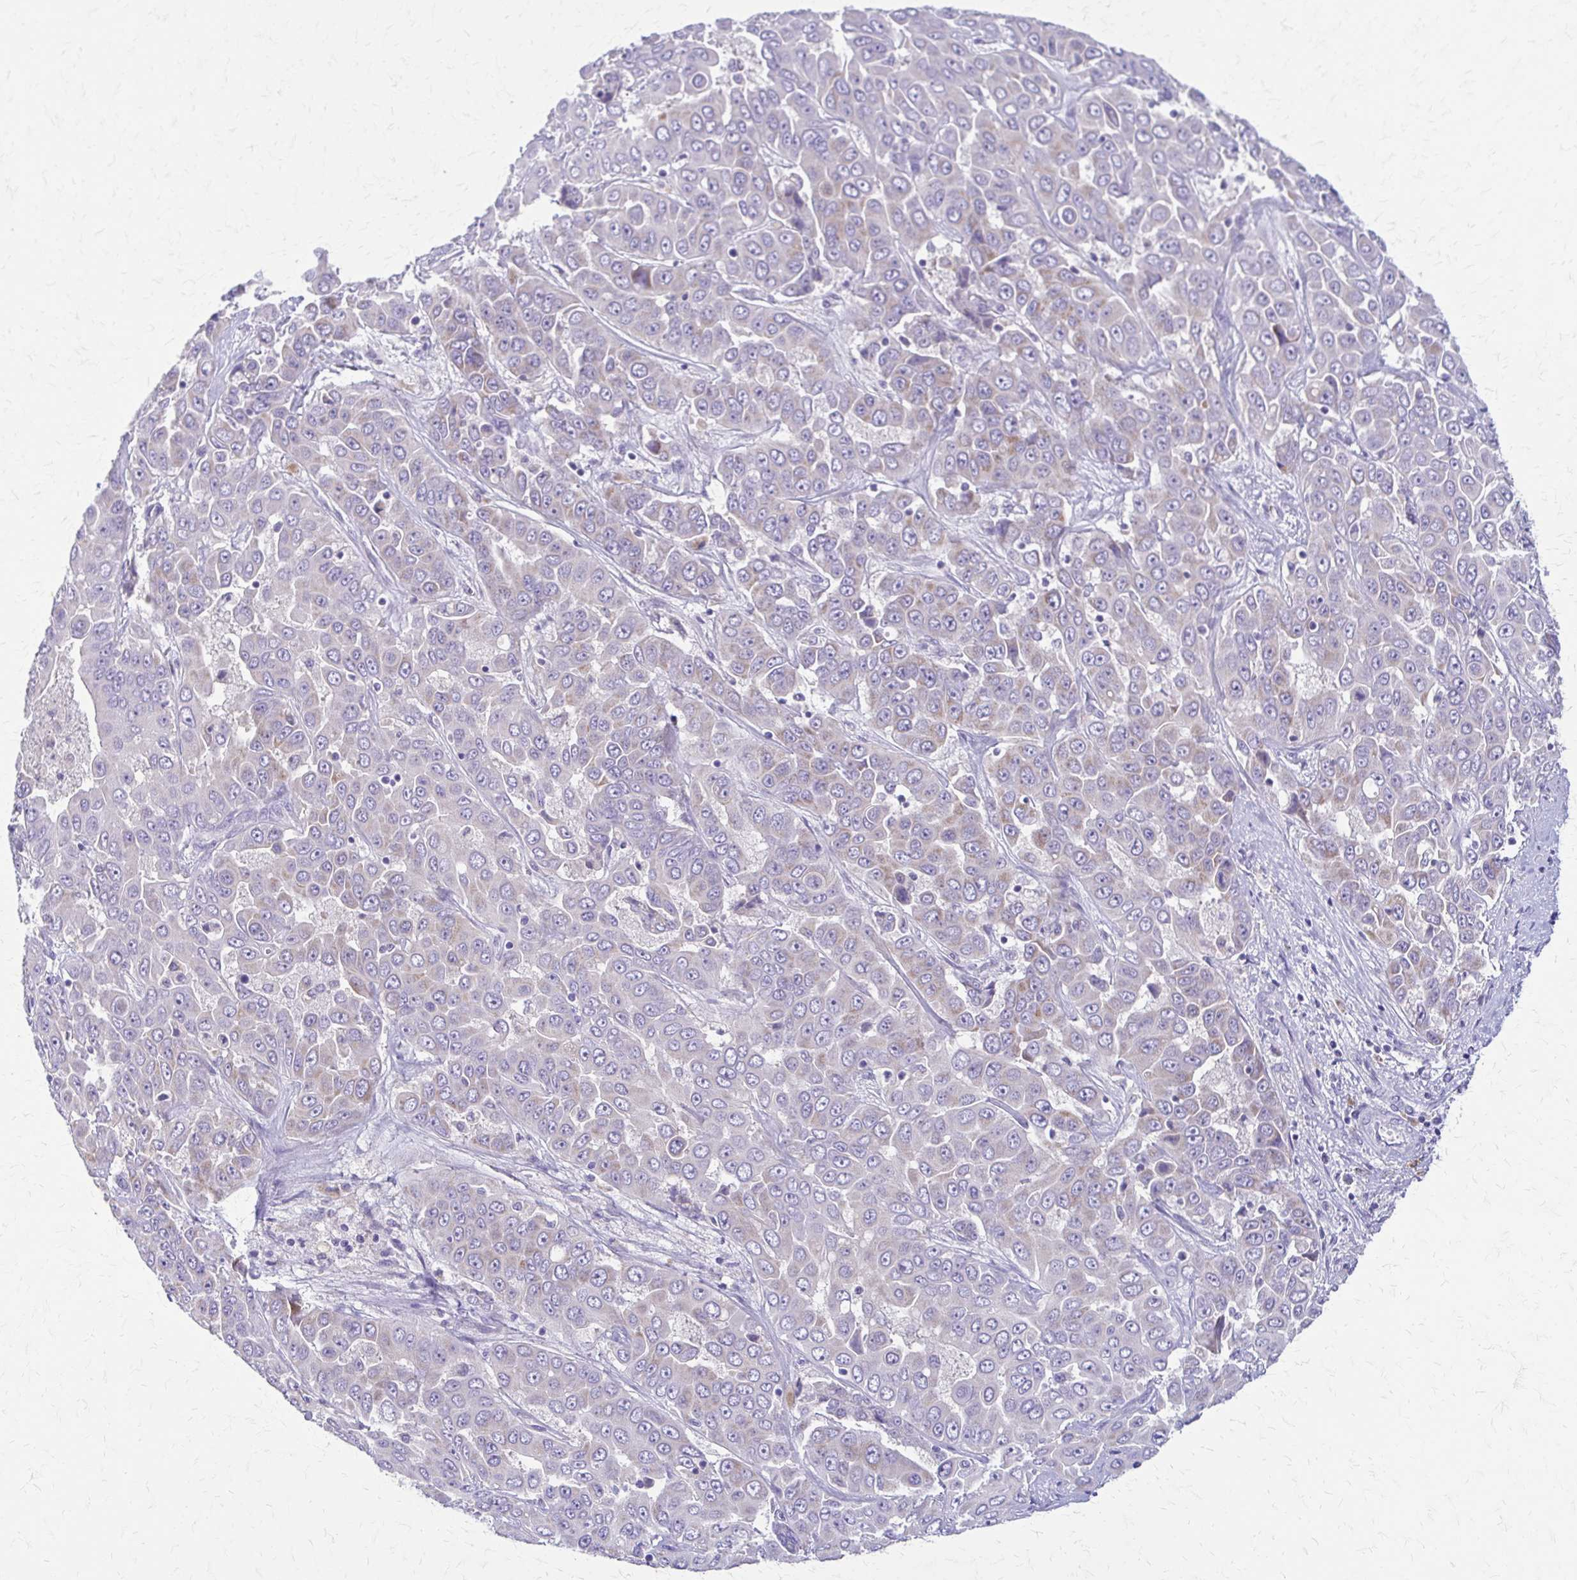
{"staining": {"intensity": "negative", "quantity": "none", "location": "none"}, "tissue": "liver cancer", "cell_type": "Tumor cells", "image_type": "cancer", "snomed": [{"axis": "morphology", "description": "Cholangiocarcinoma"}, {"axis": "topography", "description": "Liver"}], "caption": "High magnification brightfield microscopy of liver cancer (cholangiocarcinoma) stained with DAB (brown) and counterstained with hematoxylin (blue): tumor cells show no significant positivity. Brightfield microscopy of immunohistochemistry (IHC) stained with DAB (3,3'-diaminobenzidine) (brown) and hematoxylin (blue), captured at high magnification.", "gene": "SAMD13", "patient": {"sex": "female", "age": 52}}